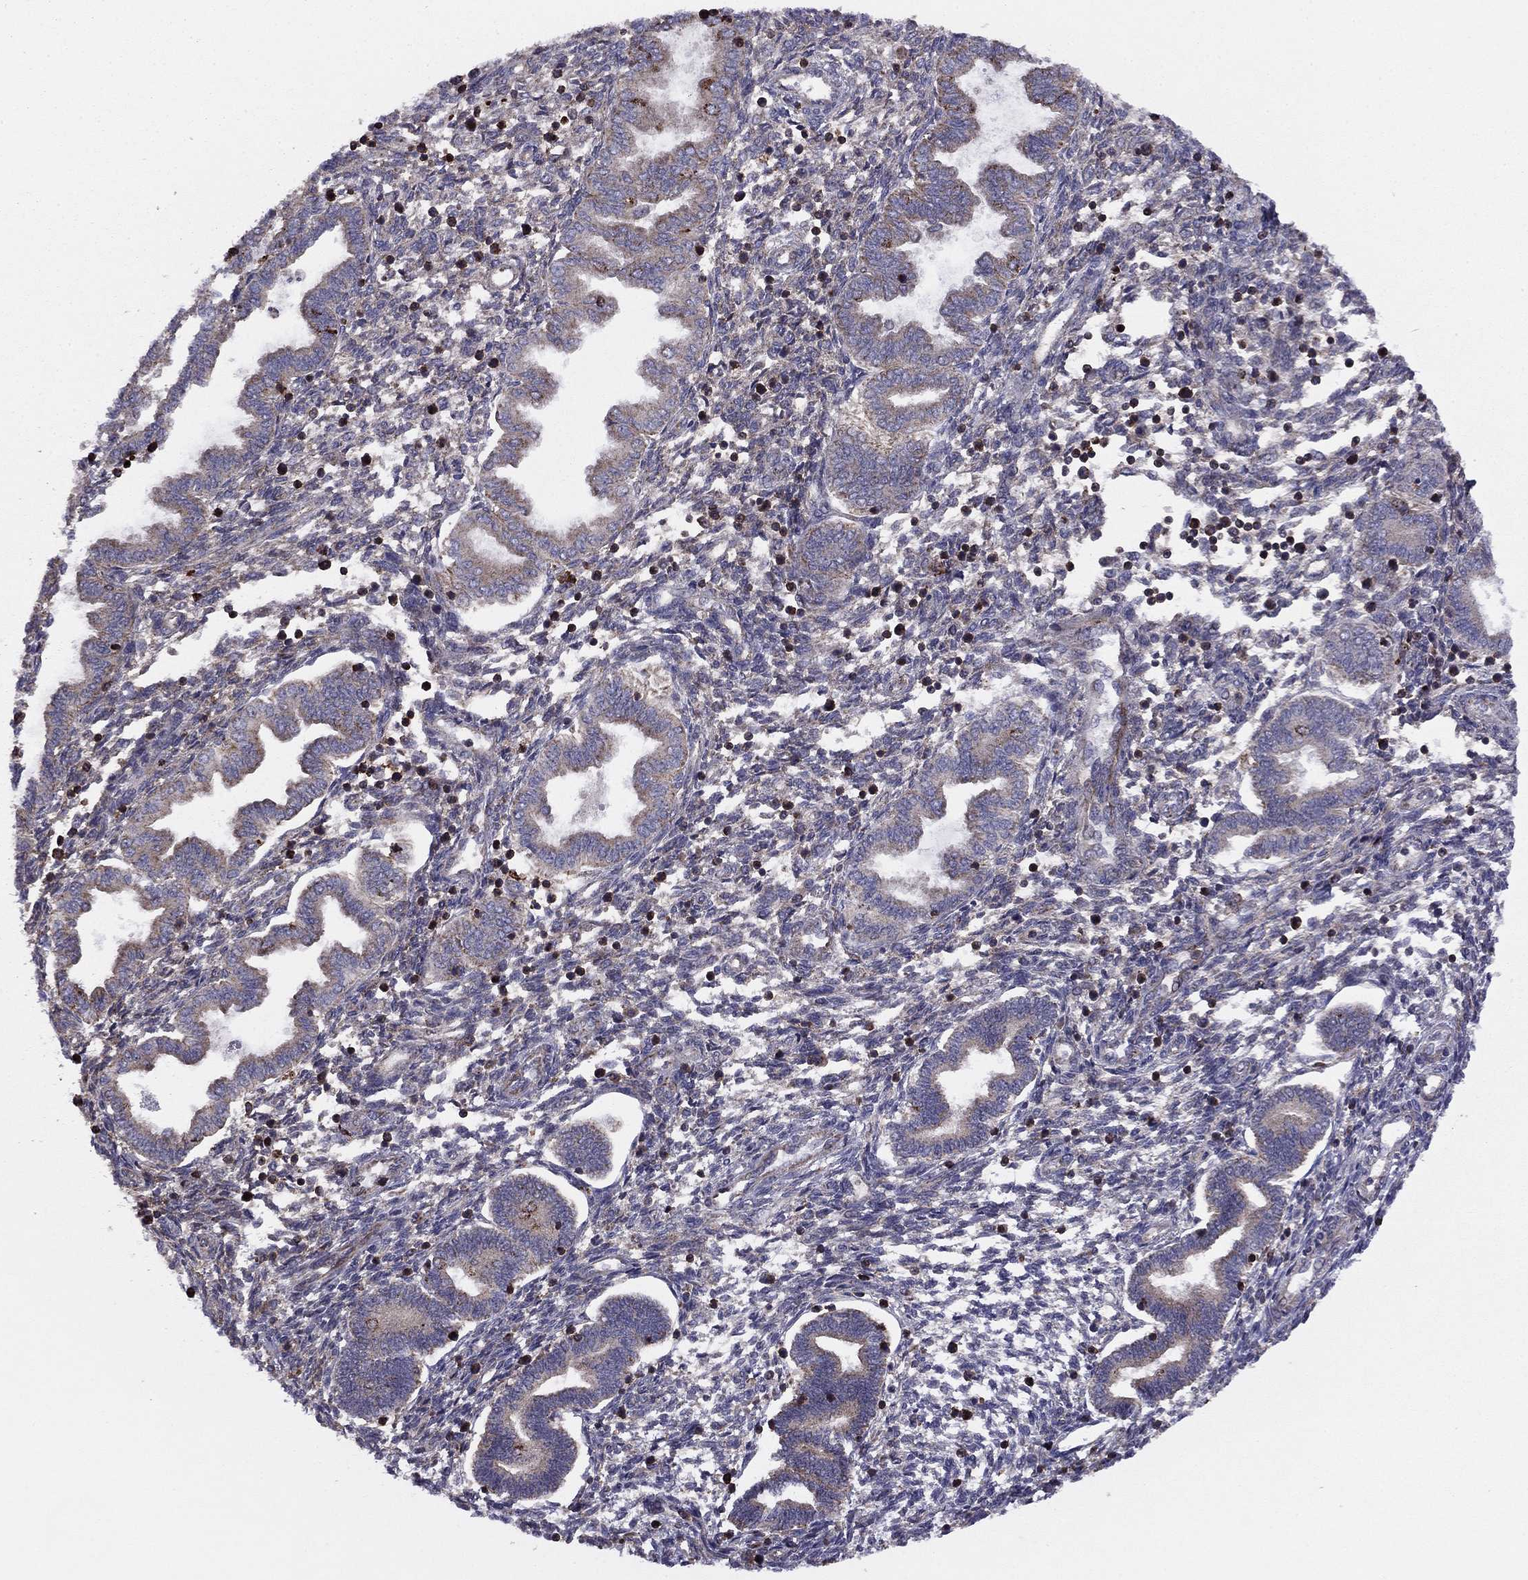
{"staining": {"intensity": "weak", "quantity": "25%-75%", "location": "cytoplasmic/membranous"}, "tissue": "endometrium", "cell_type": "Cells in endometrial stroma", "image_type": "normal", "snomed": [{"axis": "morphology", "description": "Normal tissue, NOS"}, {"axis": "topography", "description": "Endometrium"}], "caption": "Immunohistochemistry micrograph of normal endometrium: endometrium stained using immunohistochemistry (IHC) exhibits low levels of weak protein expression localized specifically in the cytoplasmic/membranous of cells in endometrial stroma, appearing as a cytoplasmic/membranous brown color.", "gene": "ALG6", "patient": {"sex": "female", "age": 42}}